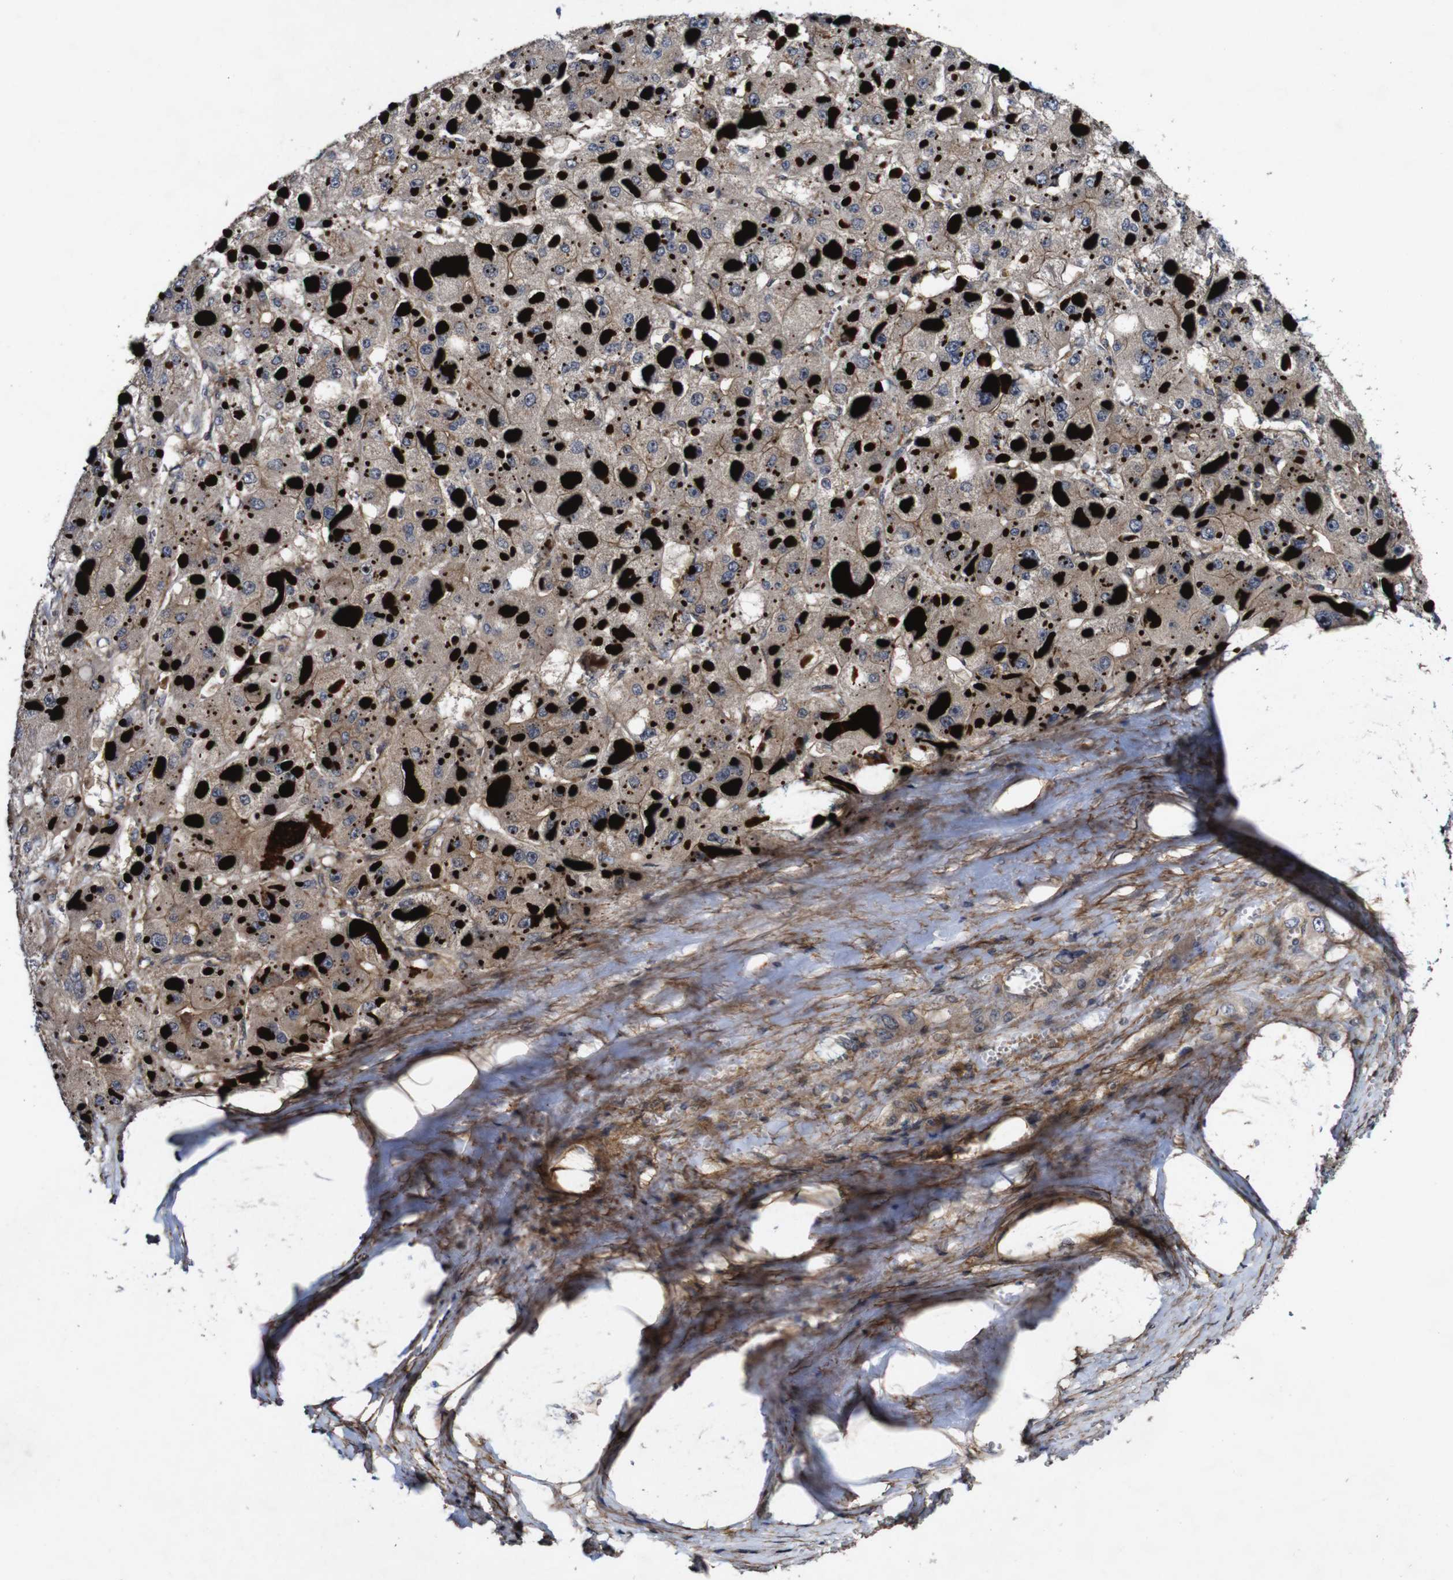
{"staining": {"intensity": "moderate", "quantity": ">75%", "location": "cytoplasmic/membranous"}, "tissue": "liver cancer", "cell_type": "Tumor cells", "image_type": "cancer", "snomed": [{"axis": "morphology", "description": "Carcinoma, Hepatocellular, NOS"}, {"axis": "topography", "description": "Liver"}], "caption": "There is medium levels of moderate cytoplasmic/membranous positivity in tumor cells of hepatocellular carcinoma (liver), as demonstrated by immunohistochemical staining (brown color).", "gene": "GSDME", "patient": {"sex": "female", "age": 73}}